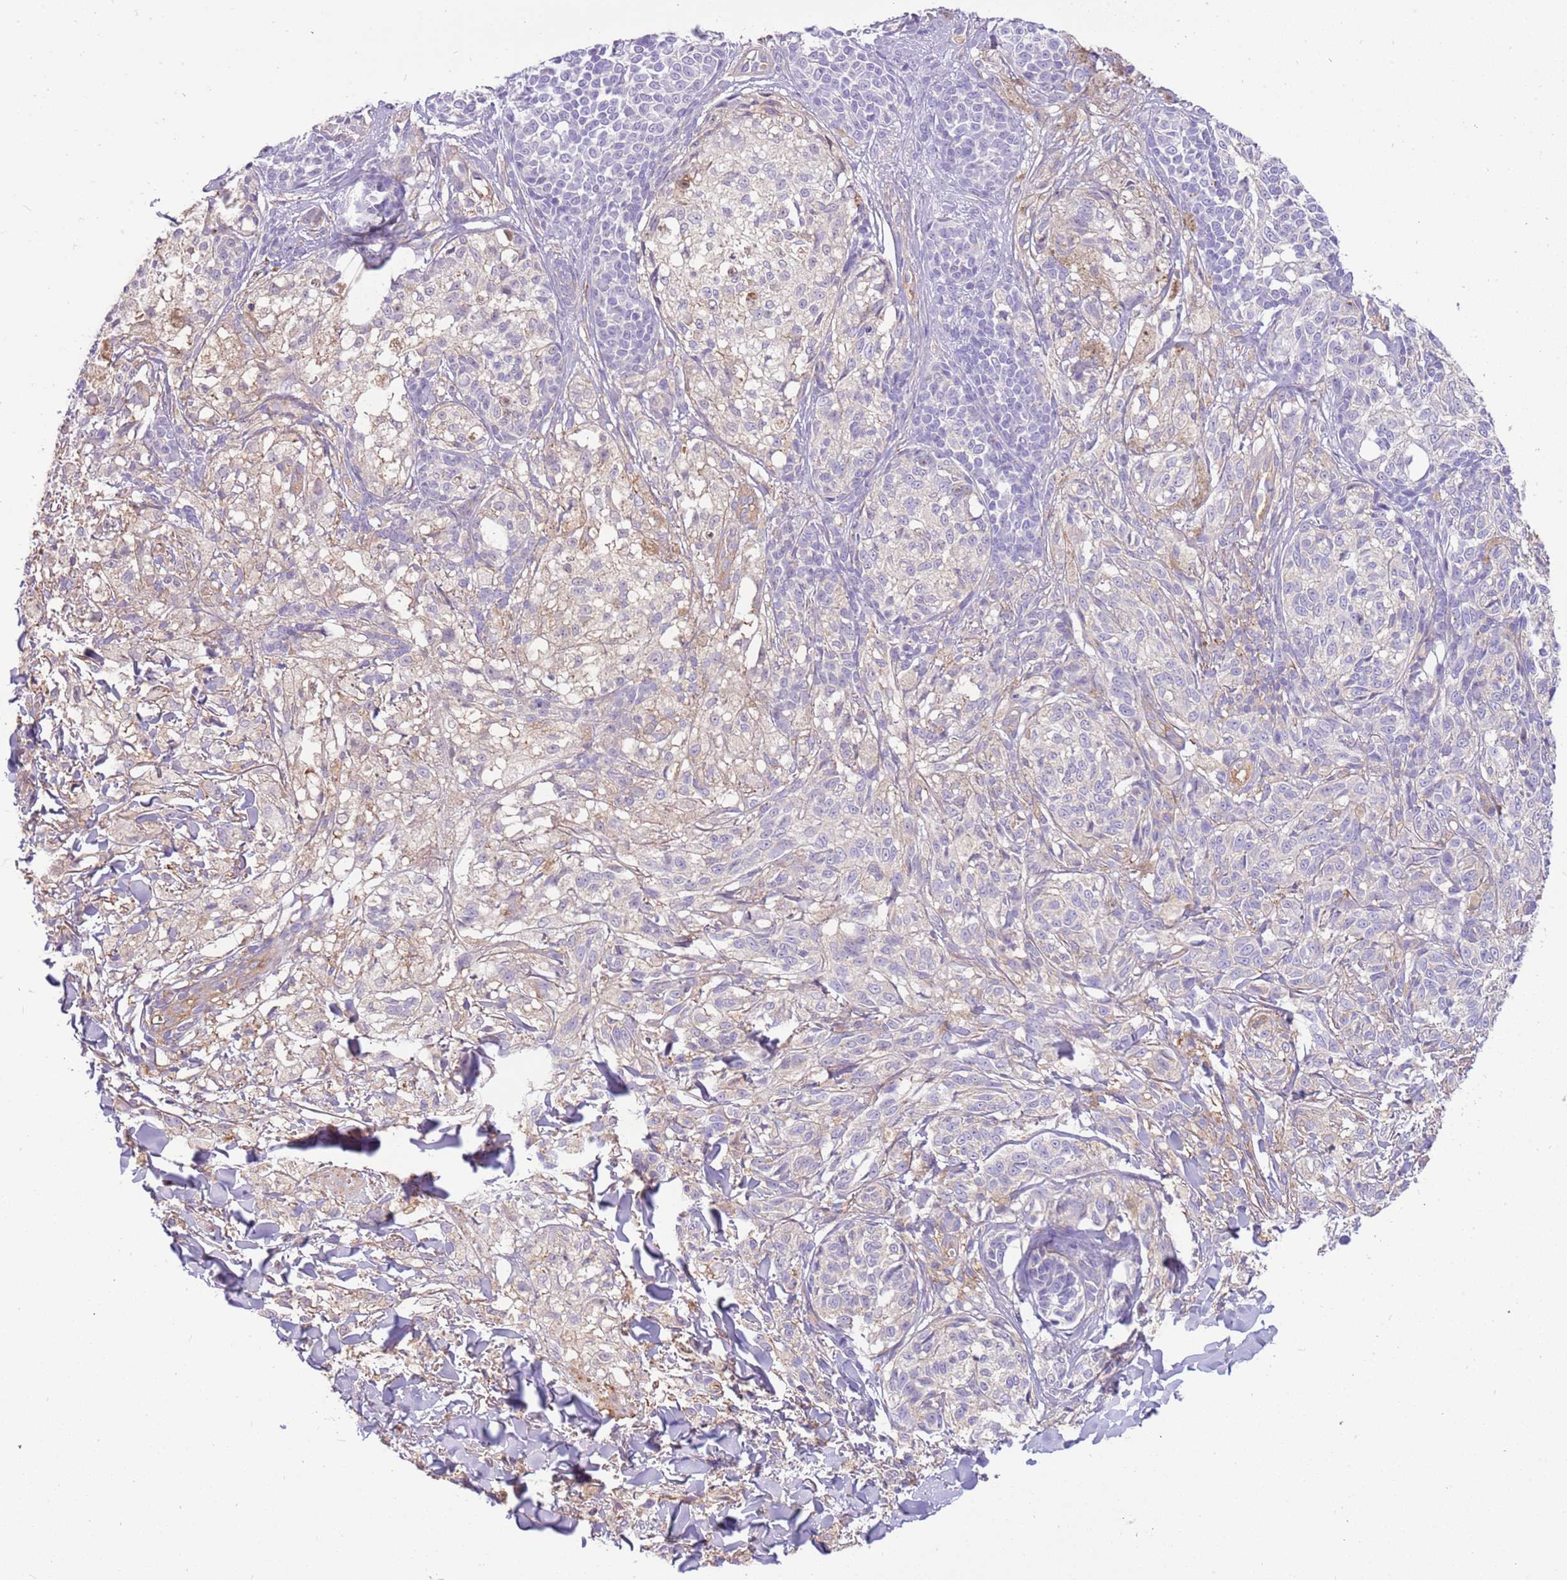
{"staining": {"intensity": "negative", "quantity": "none", "location": "none"}, "tissue": "melanoma", "cell_type": "Tumor cells", "image_type": "cancer", "snomed": [{"axis": "morphology", "description": "Malignant melanoma, NOS"}, {"axis": "topography", "description": "Skin of upper extremity"}], "caption": "Histopathology image shows no significant protein staining in tumor cells of malignant melanoma. (Stains: DAB (3,3'-diaminobenzidine) IHC with hematoxylin counter stain, Microscopy: brightfield microscopy at high magnification).", "gene": "NAALADL1", "patient": {"sex": "male", "age": 40}}